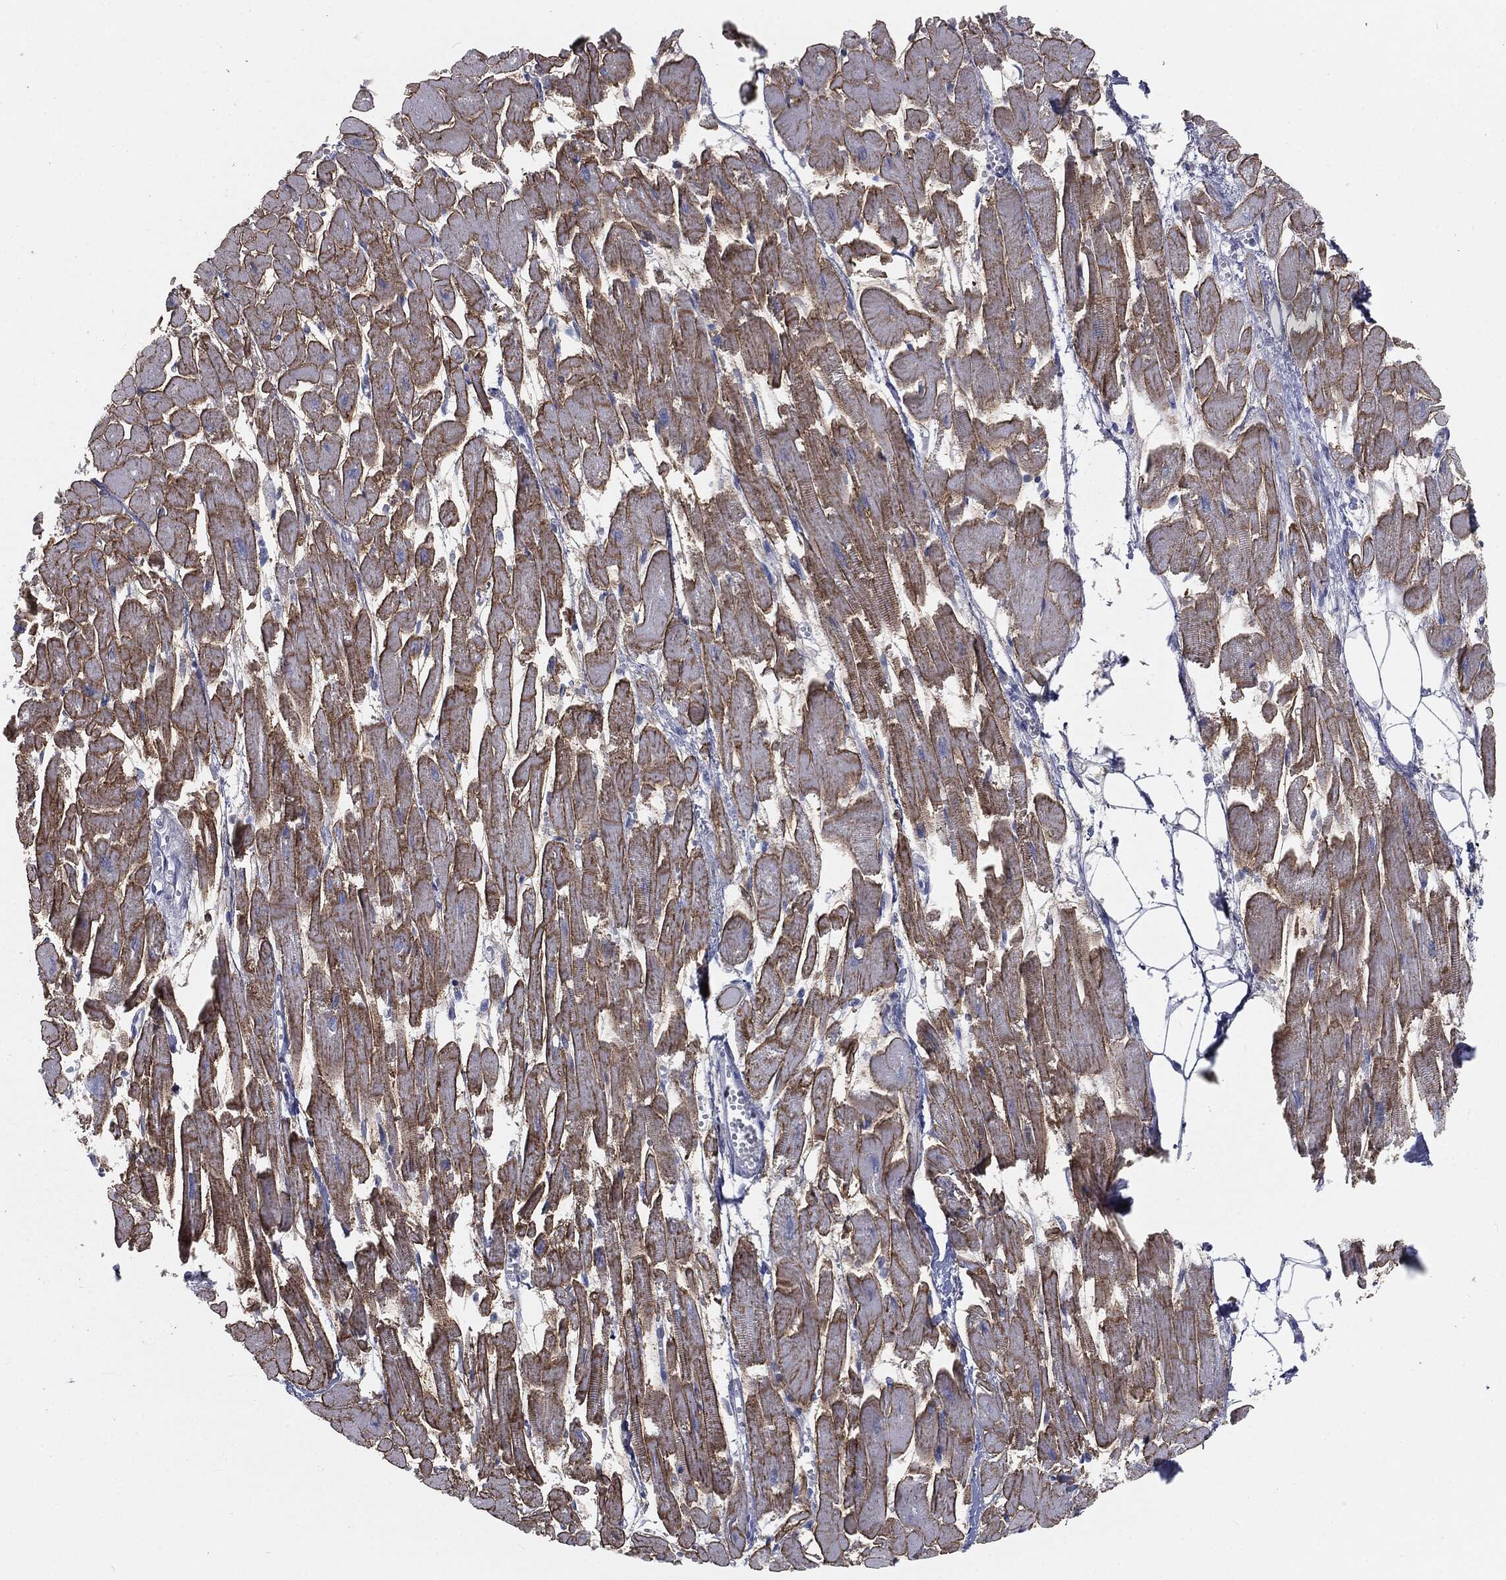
{"staining": {"intensity": "strong", "quantity": ">75%", "location": "cytoplasmic/membranous"}, "tissue": "heart muscle", "cell_type": "Cardiomyocytes", "image_type": "normal", "snomed": [{"axis": "morphology", "description": "Normal tissue, NOS"}, {"axis": "topography", "description": "Heart"}], "caption": "IHC staining of unremarkable heart muscle, which shows high levels of strong cytoplasmic/membranous expression in about >75% of cardiomyocytes indicating strong cytoplasmic/membranous protein positivity. The staining was performed using DAB (brown) for protein detection and nuclei were counterstained in hematoxylin (blue).", "gene": "CAV3", "patient": {"sex": "female", "age": 52}}